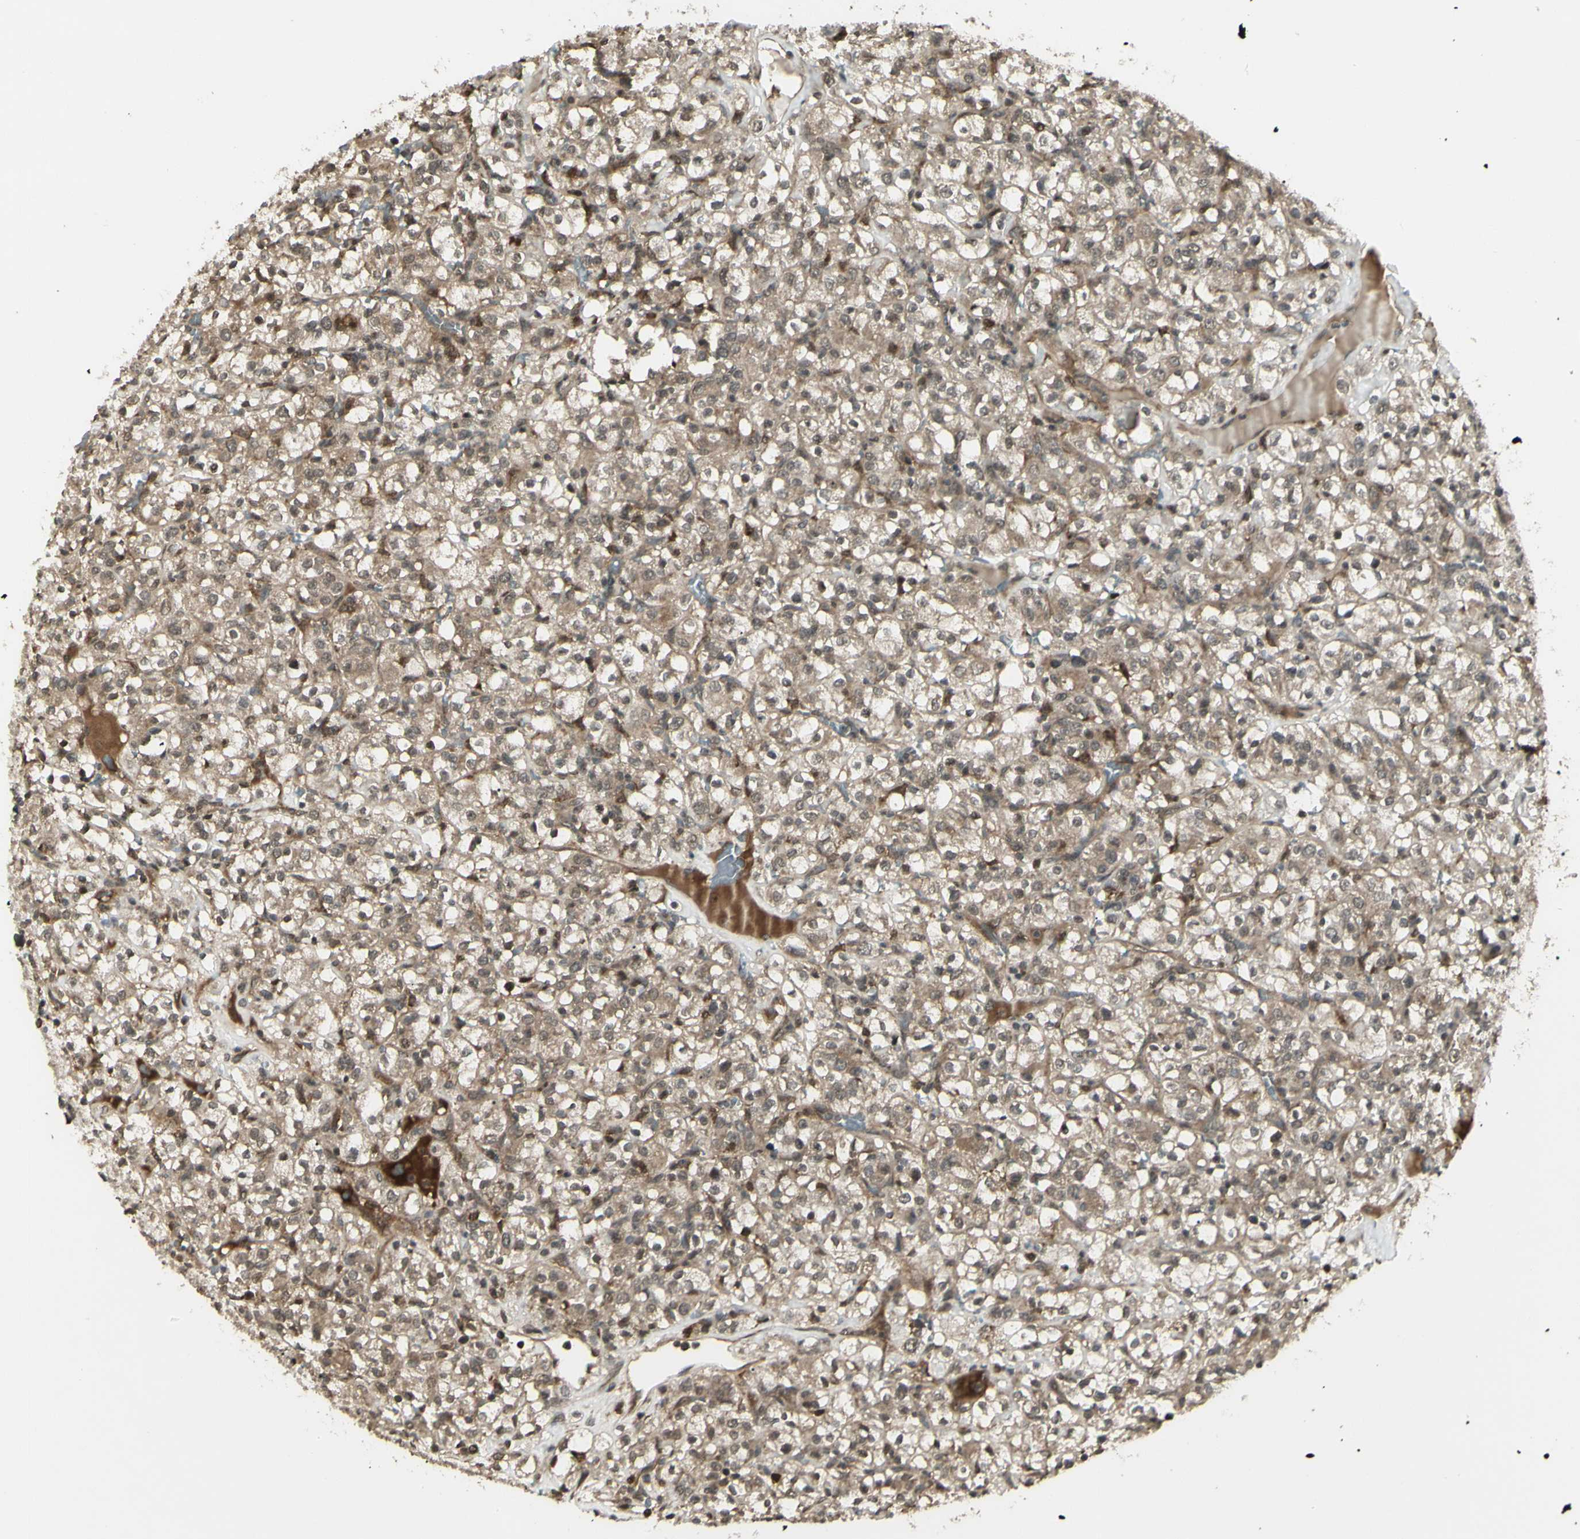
{"staining": {"intensity": "weak", "quantity": ">75%", "location": "cytoplasmic/membranous"}, "tissue": "renal cancer", "cell_type": "Tumor cells", "image_type": "cancer", "snomed": [{"axis": "morphology", "description": "Normal tissue, NOS"}, {"axis": "morphology", "description": "Adenocarcinoma, NOS"}, {"axis": "topography", "description": "Kidney"}], "caption": "The histopathology image demonstrates a brown stain indicating the presence of a protein in the cytoplasmic/membranous of tumor cells in renal adenocarcinoma.", "gene": "BLNK", "patient": {"sex": "female", "age": 72}}